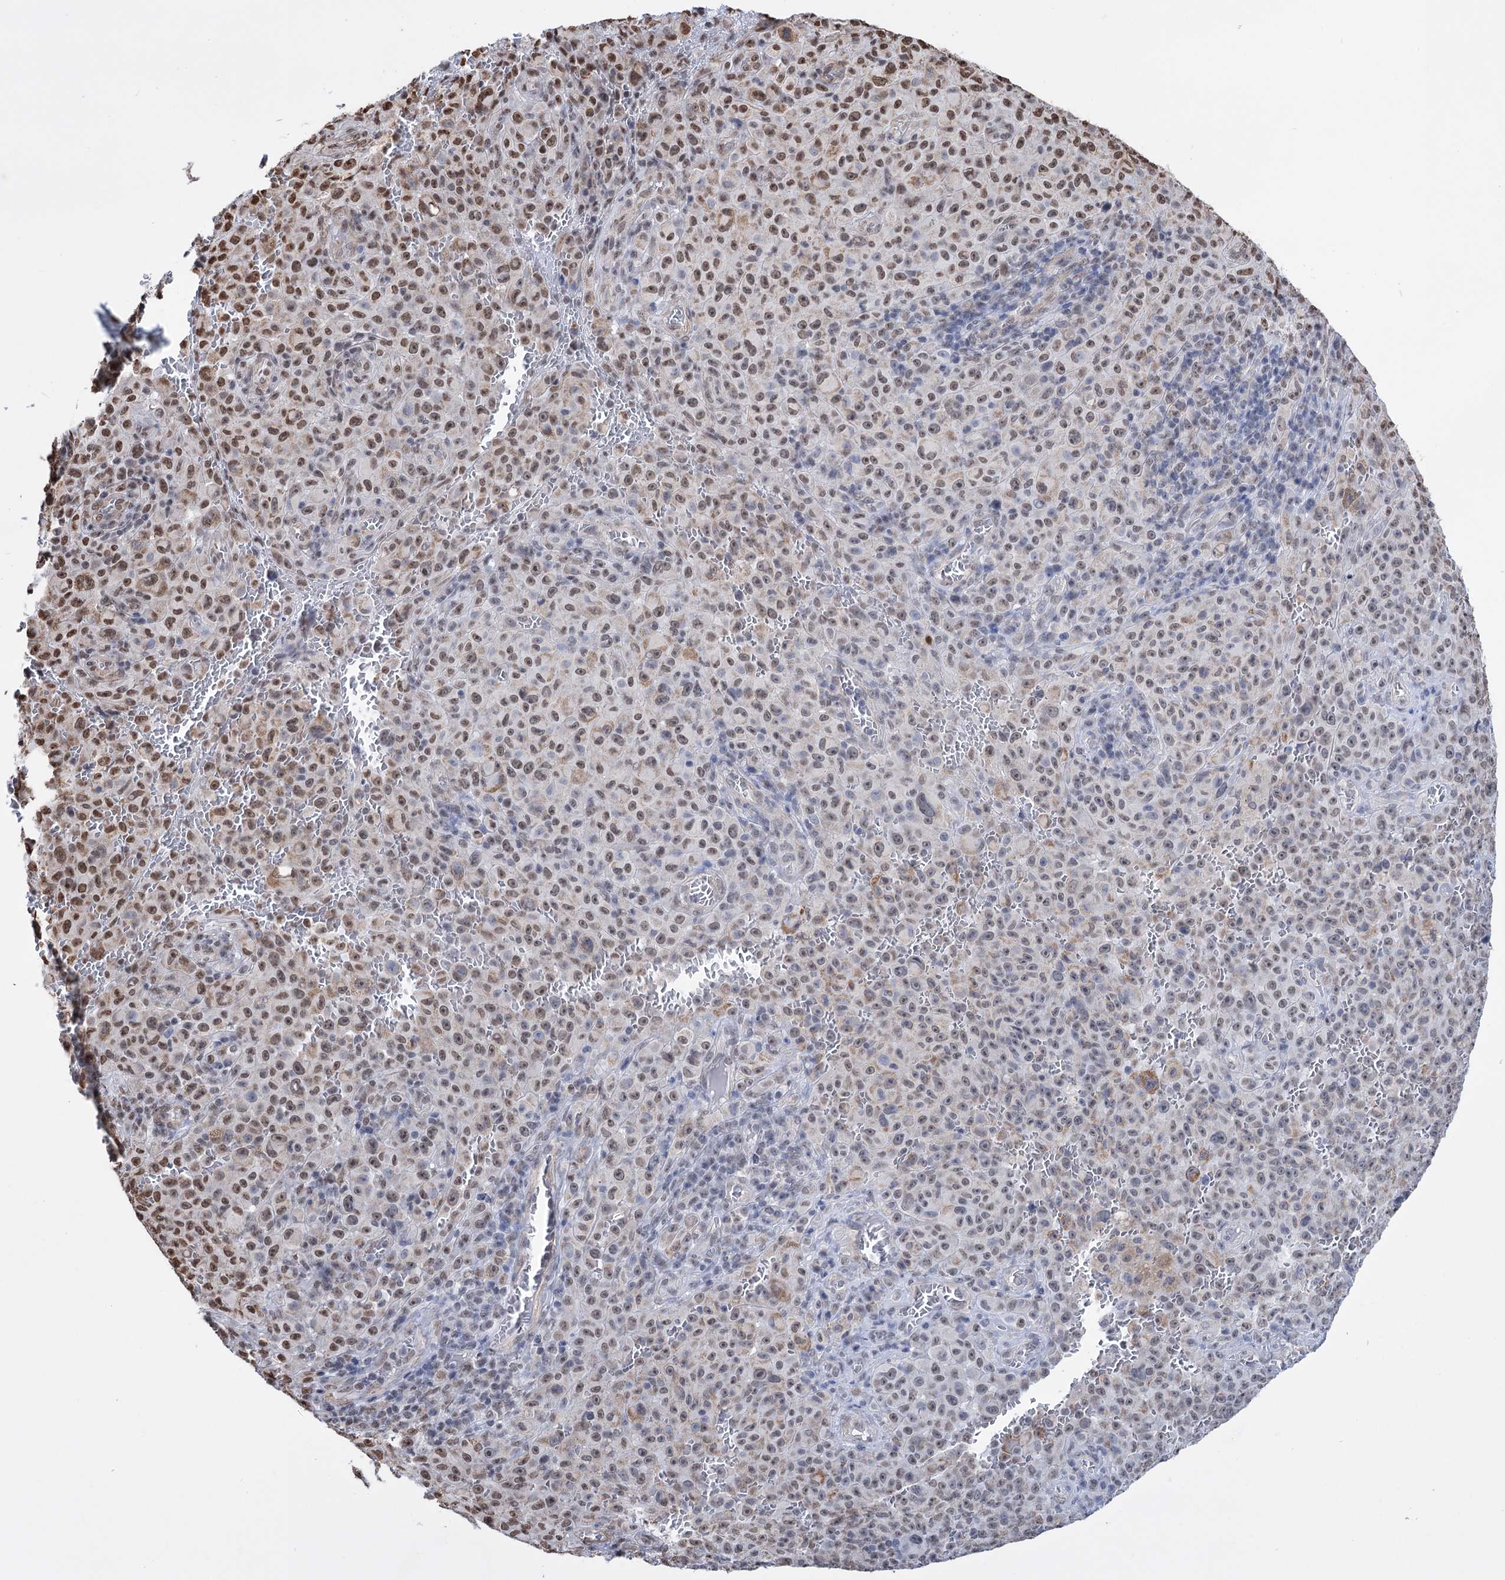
{"staining": {"intensity": "moderate", "quantity": ">75%", "location": "nuclear"}, "tissue": "melanoma", "cell_type": "Tumor cells", "image_type": "cancer", "snomed": [{"axis": "morphology", "description": "Malignant melanoma, NOS"}, {"axis": "topography", "description": "Skin"}], "caption": "A high-resolution image shows IHC staining of malignant melanoma, which demonstrates moderate nuclear positivity in approximately >75% of tumor cells.", "gene": "ABHD10", "patient": {"sex": "female", "age": 82}}